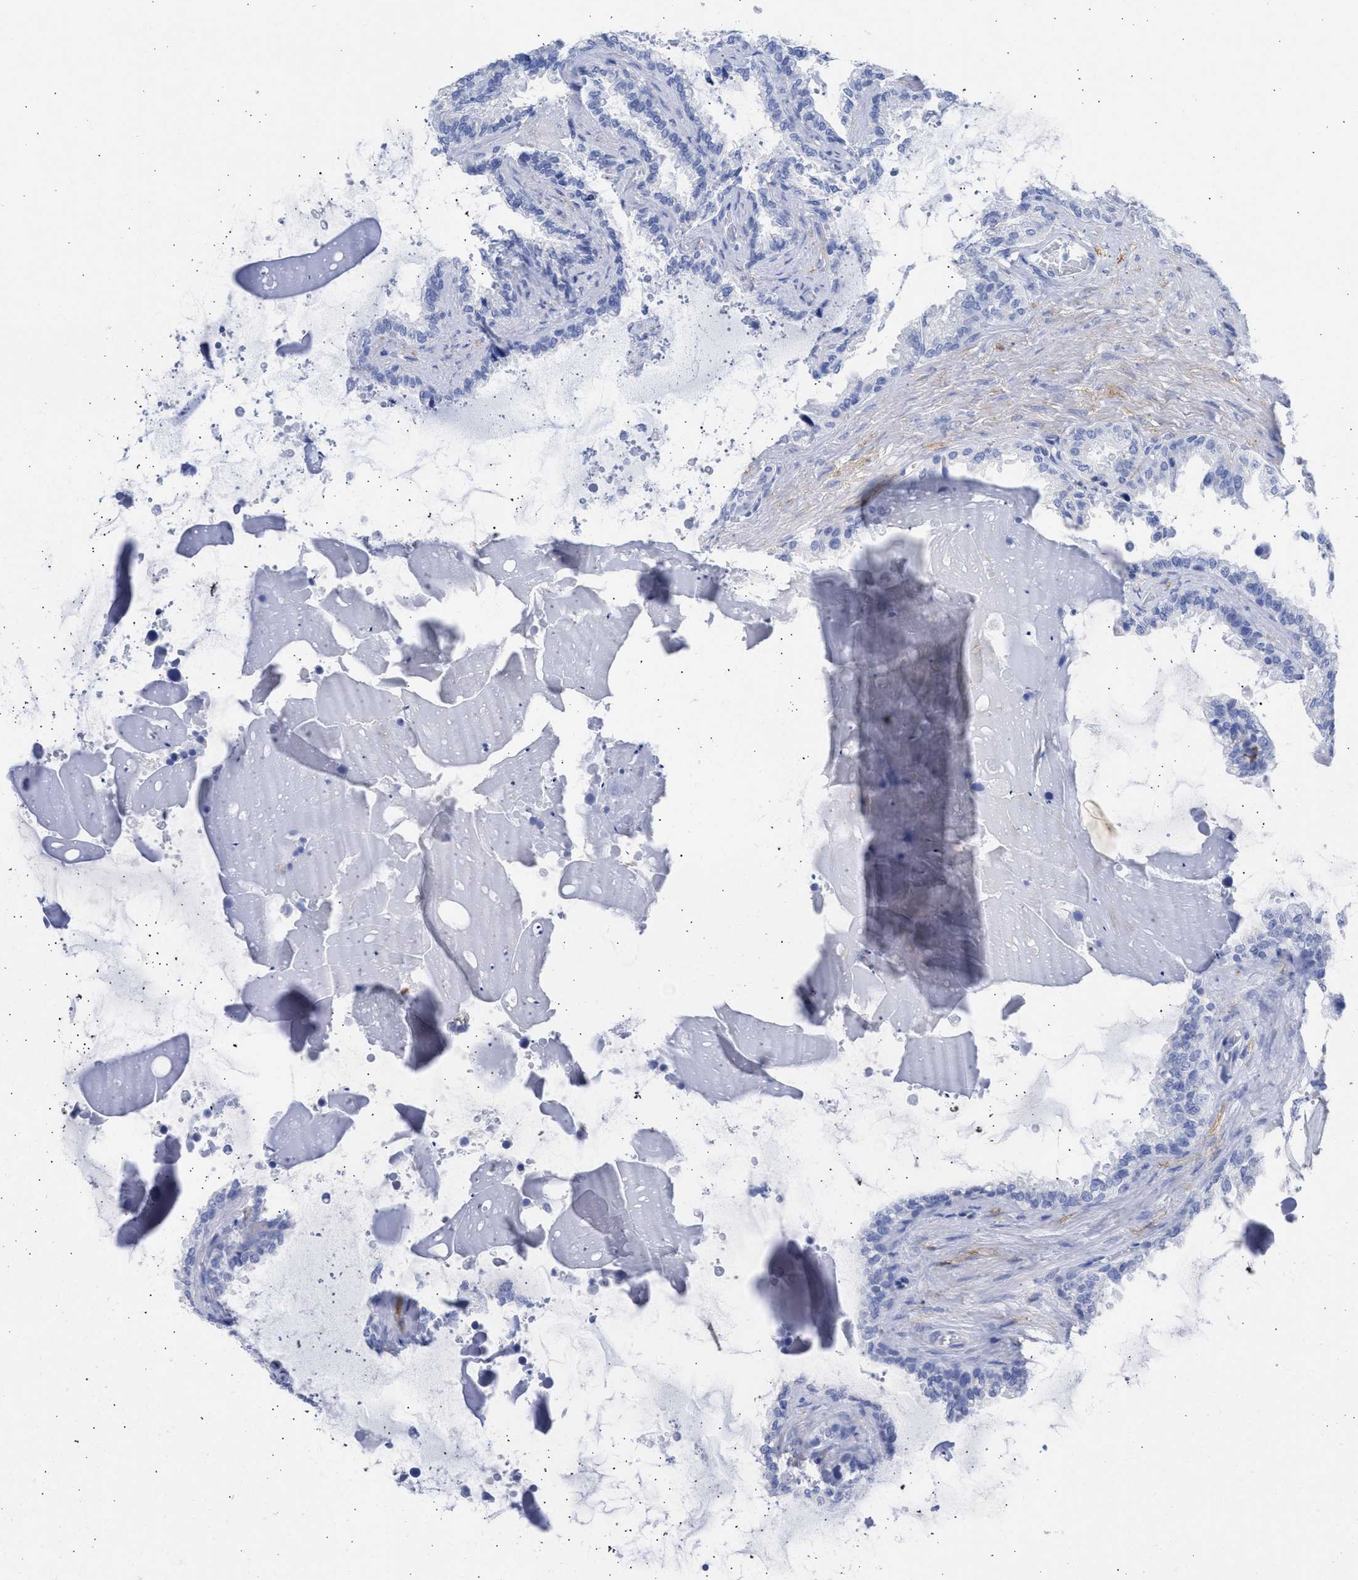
{"staining": {"intensity": "negative", "quantity": "none", "location": "none"}, "tissue": "seminal vesicle", "cell_type": "Glandular cells", "image_type": "normal", "snomed": [{"axis": "morphology", "description": "Normal tissue, NOS"}, {"axis": "topography", "description": "Seminal veicle"}], "caption": "Benign seminal vesicle was stained to show a protein in brown. There is no significant expression in glandular cells. Nuclei are stained in blue.", "gene": "NCAM1", "patient": {"sex": "male", "age": 46}}